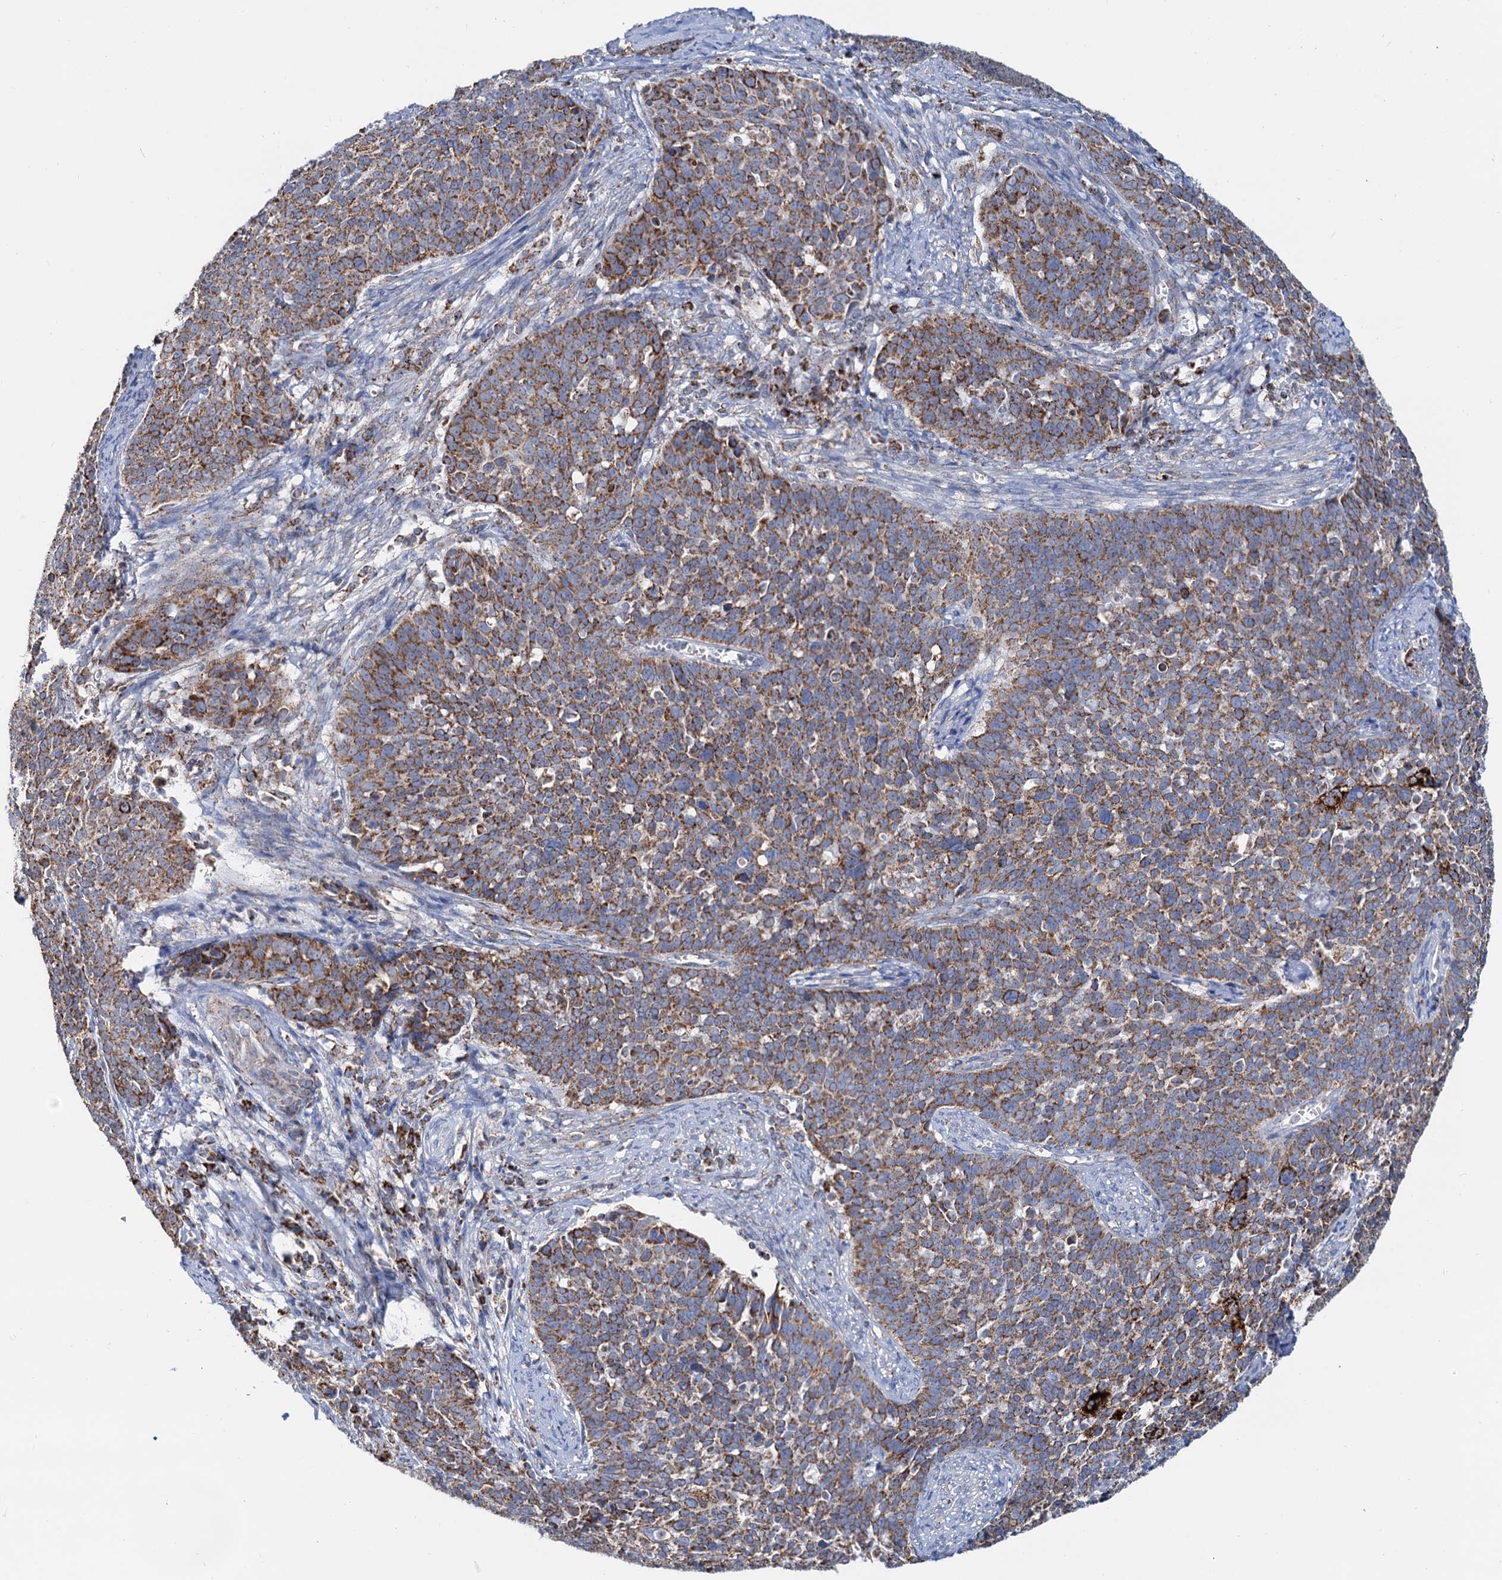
{"staining": {"intensity": "moderate", "quantity": ">75%", "location": "cytoplasmic/membranous"}, "tissue": "cervical cancer", "cell_type": "Tumor cells", "image_type": "cancer", "snomed": [{"axis": "morphology", "description": "Squamous cell carcinoma, NOS"}, {"axis": "topography", "description": "Cervix"}], "caption": "Protein staining of squamous cell carcinoma (cervical) tissue reveals moderate cytoplasmic/membranous expression in about >75% of tumor cells.", "gene": "C2CD3", "patient": {"sex": "female", "age": 39}}